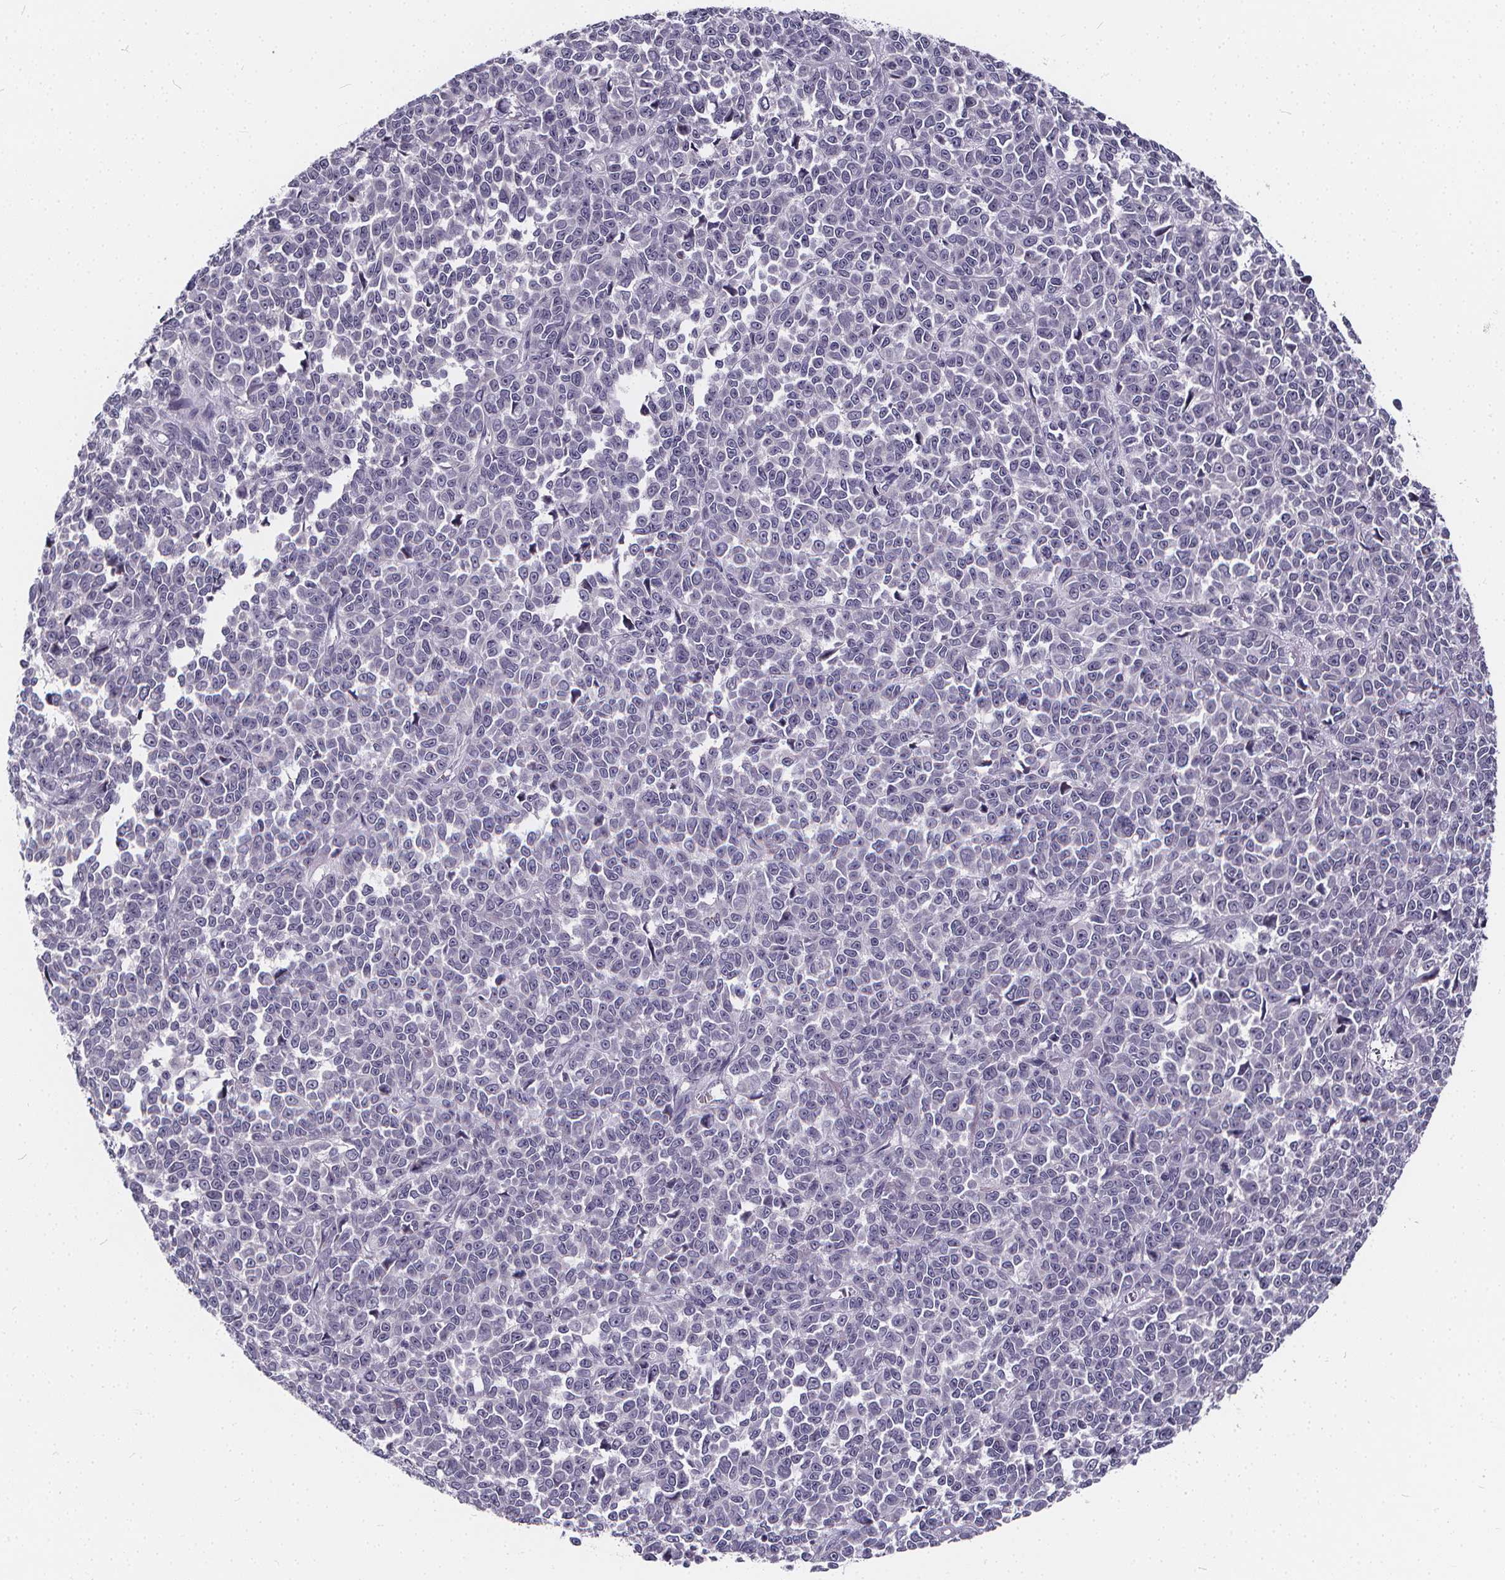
{"staining": {"intensity": "negative", "quantity": "none", "location": "none"}, "tissue": "melanoma", "cell_type": "Tumor cells", "image_type": "cancer", "snomed": [{"axis": "morphology", "description": "Malignant melanoma, NOS"}, {"axis": "topography", "description": "Skin"}], "caption": "A high-resolution histopathology image shows immunohistochemistry staining of melanoma, which reveals no significant staining in tumor cells. The staining is performed using DAB (3,3'-diaminobenzidine) brown chromogen with nuclei counter-stained in using hematoxylin.", "gene": "SPEF2", "patient": {"sex": "female", "age": 95}}